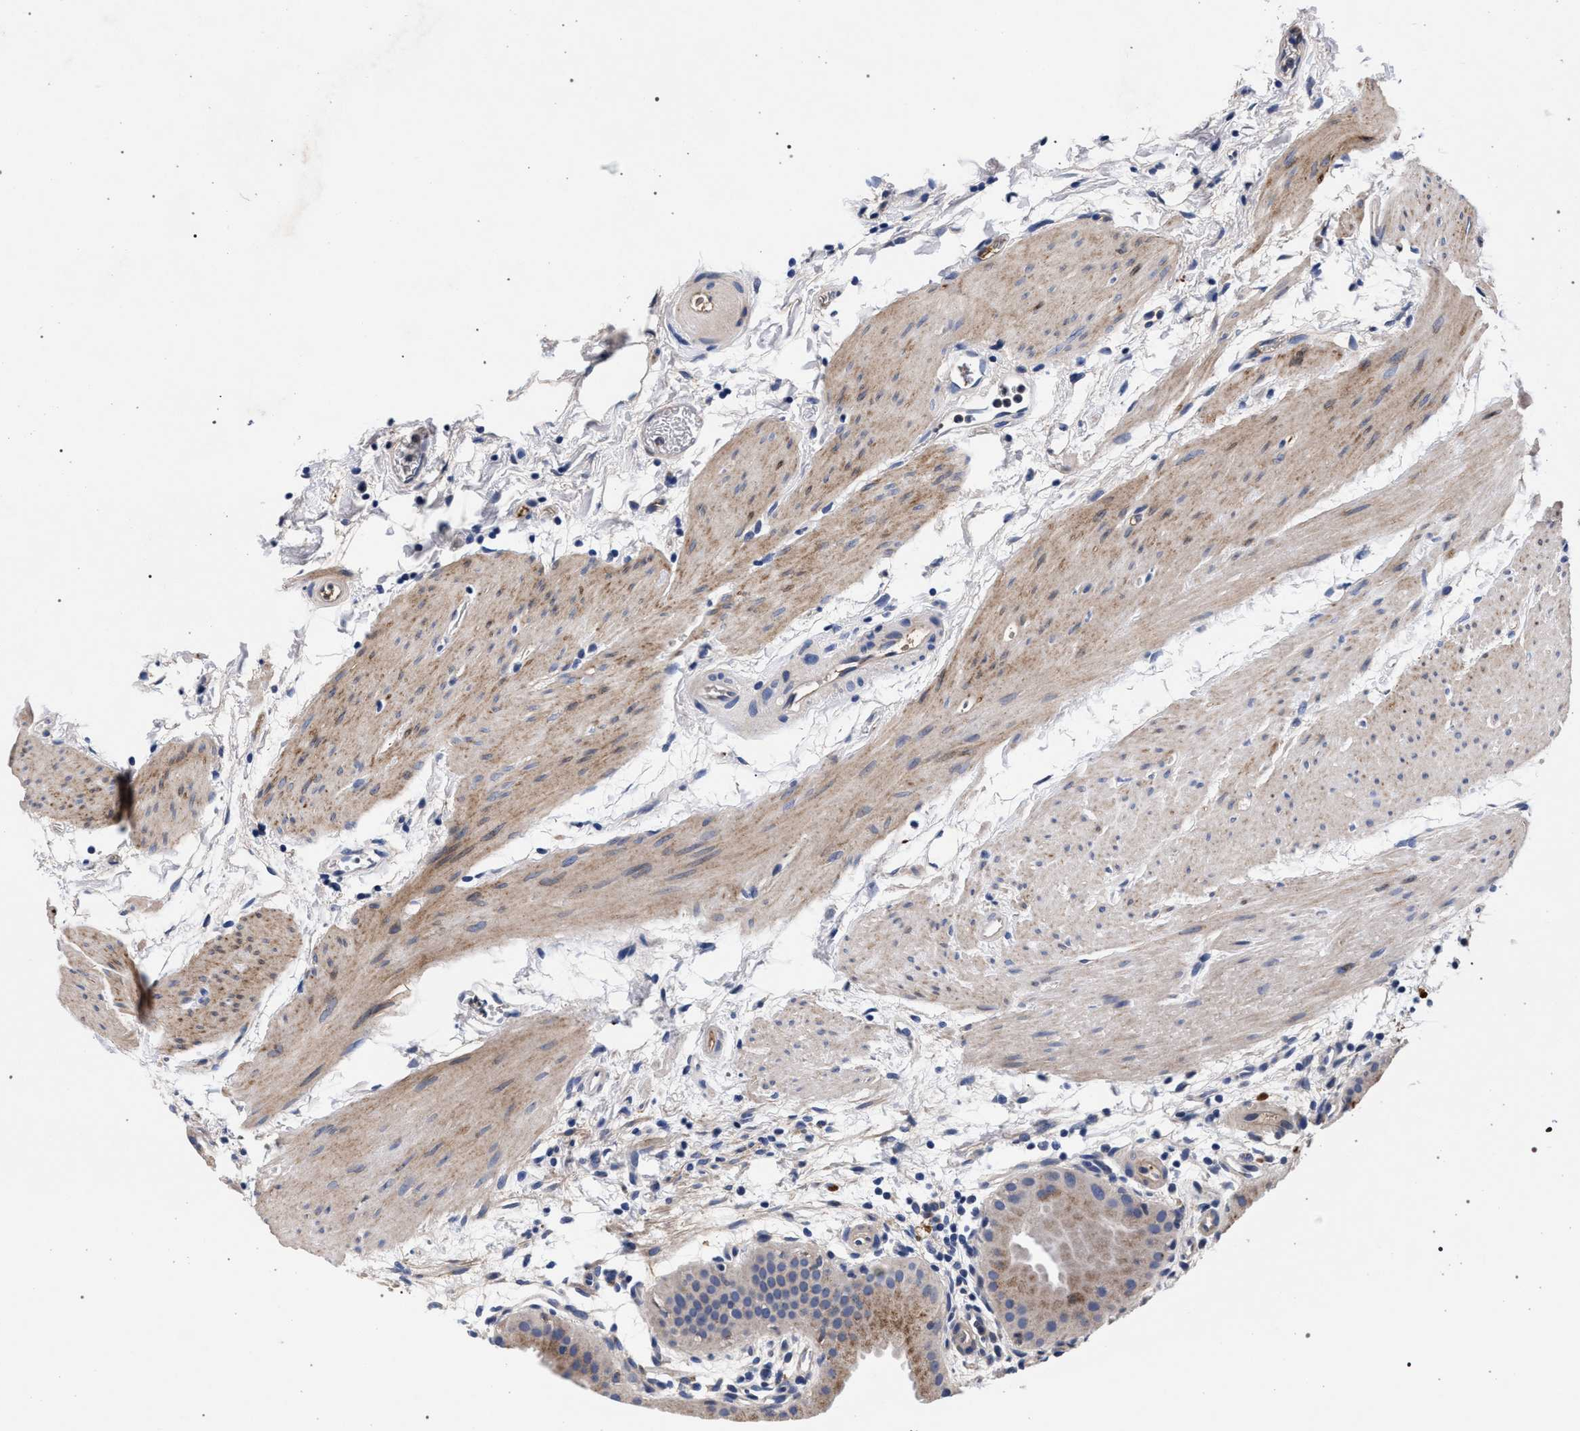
{"staining": {"intensity": "moderate", "quantity": ">75%", "location": "cytoplasmic/membranous"}, "tissue": "gallbladder", "cell_type": "Glandular cells", "image_type": "normal", "snomed": [{"axis": "morphology", "description": "Normal tissue, NOS"}, {"axis": "topography", "description": "Gallbladder"}], "caption": "Immunohistochemical staining of benign human gallbladder reveals moderate cytoplasmic/membranous protein staining in about >75% of glandular cells.", "gene": "ACOX1", "patient": {"sex": "female", "age": 64}}